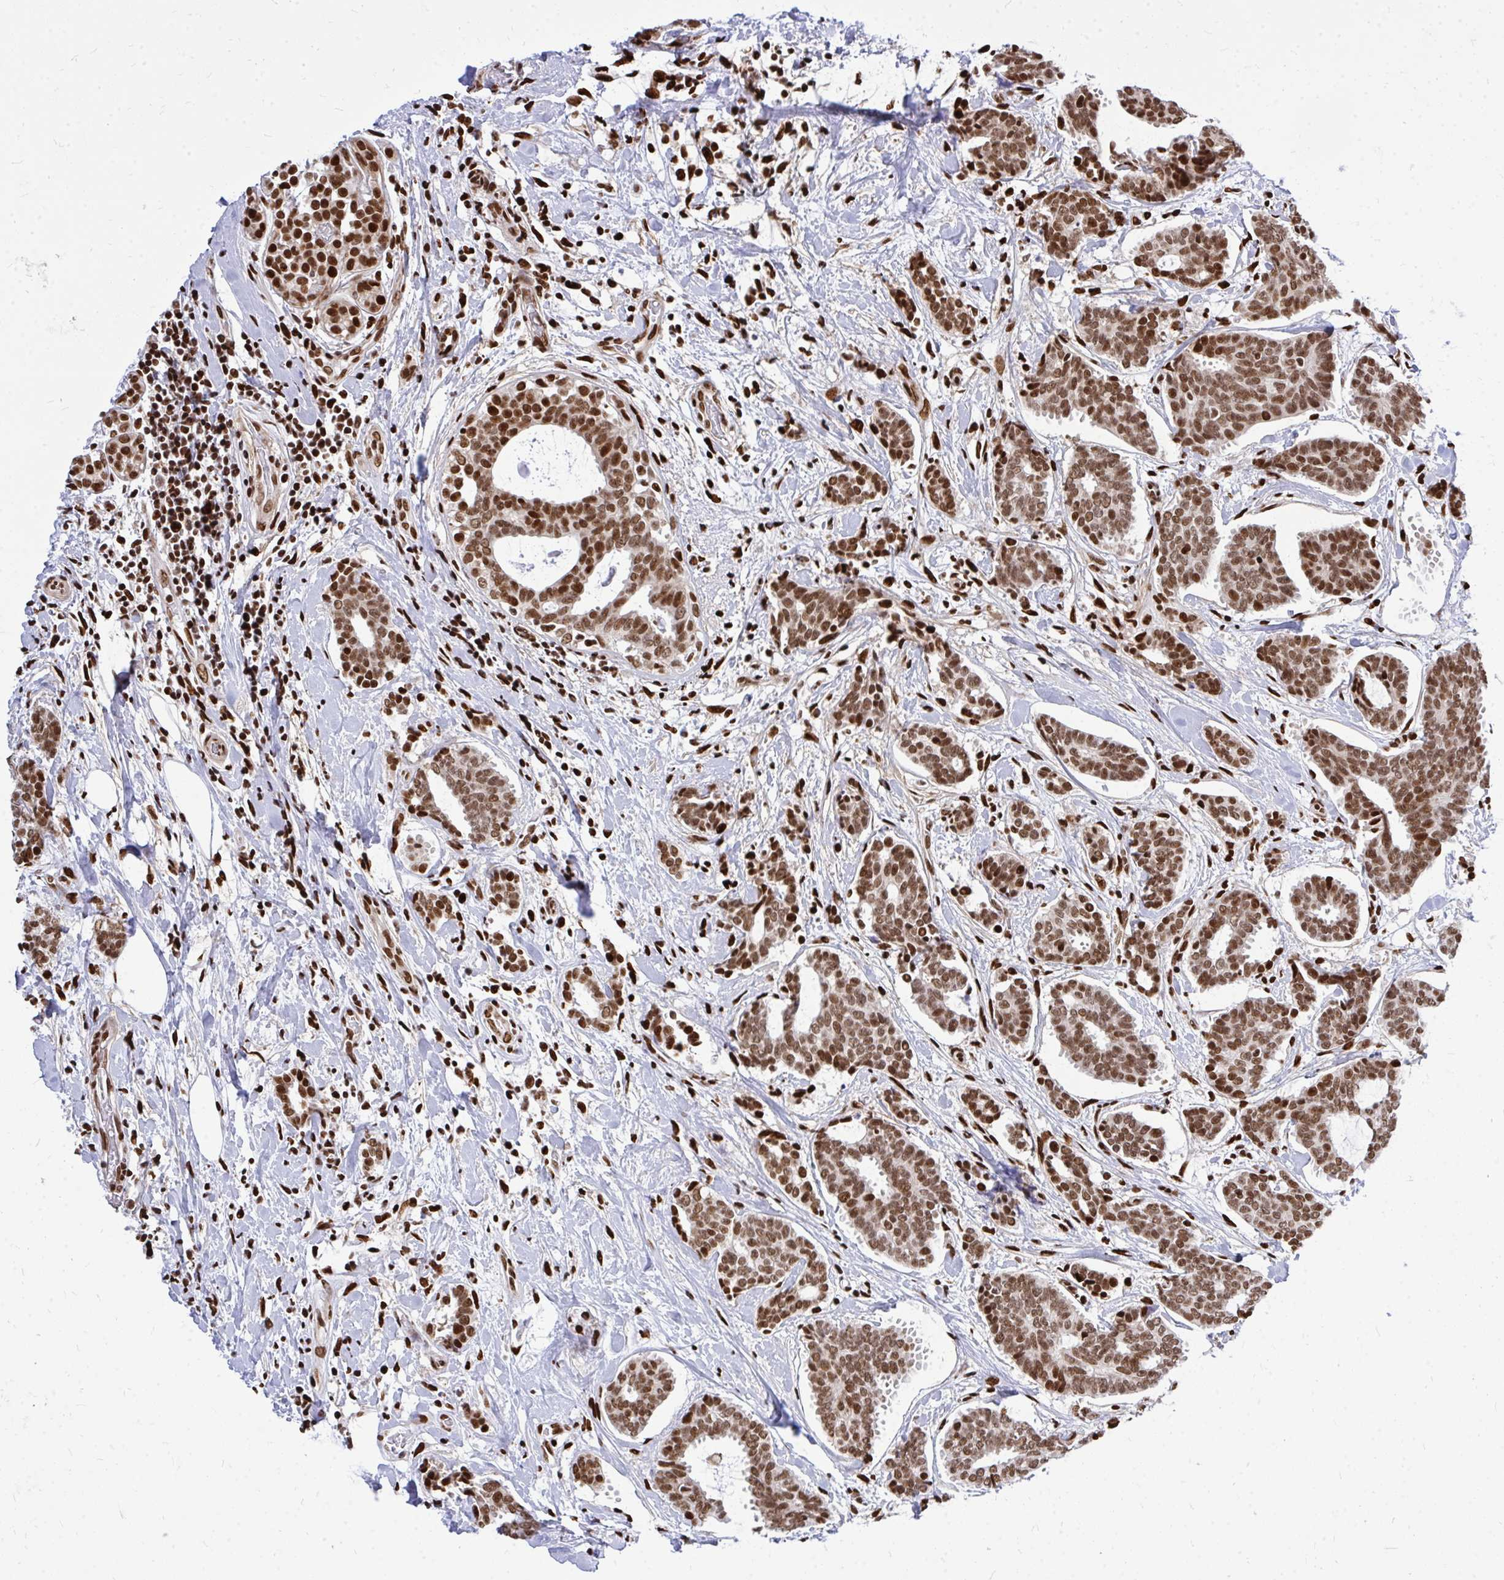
{"staining": {"intensity": "strong", "quantity": ">75%", "location": "nuclear"}, "tissue": "breast cancer", "cell_type": "Tumor cells", "image_type": "cancer", "snomed": [{"axis": "morphology", "description": "Intraductal carcinoma, in situ"}, {"axis": "morphology", "description": "Duct carcinoma"}, {"axis": "morphology", "description": "Lobular carcinoma, in situ"}, {"axis": "topography", "description": "Breast"}], "caption": "Tumor cells show strong nuclear staining in about >75% of cells in breast intraductal carcinoma,  in situ. (DAB IHC, brown staining for protein, blue staining for nuclei).", "gene": "TBL1Y", "patient": {"sex": "female", "age": 44}}